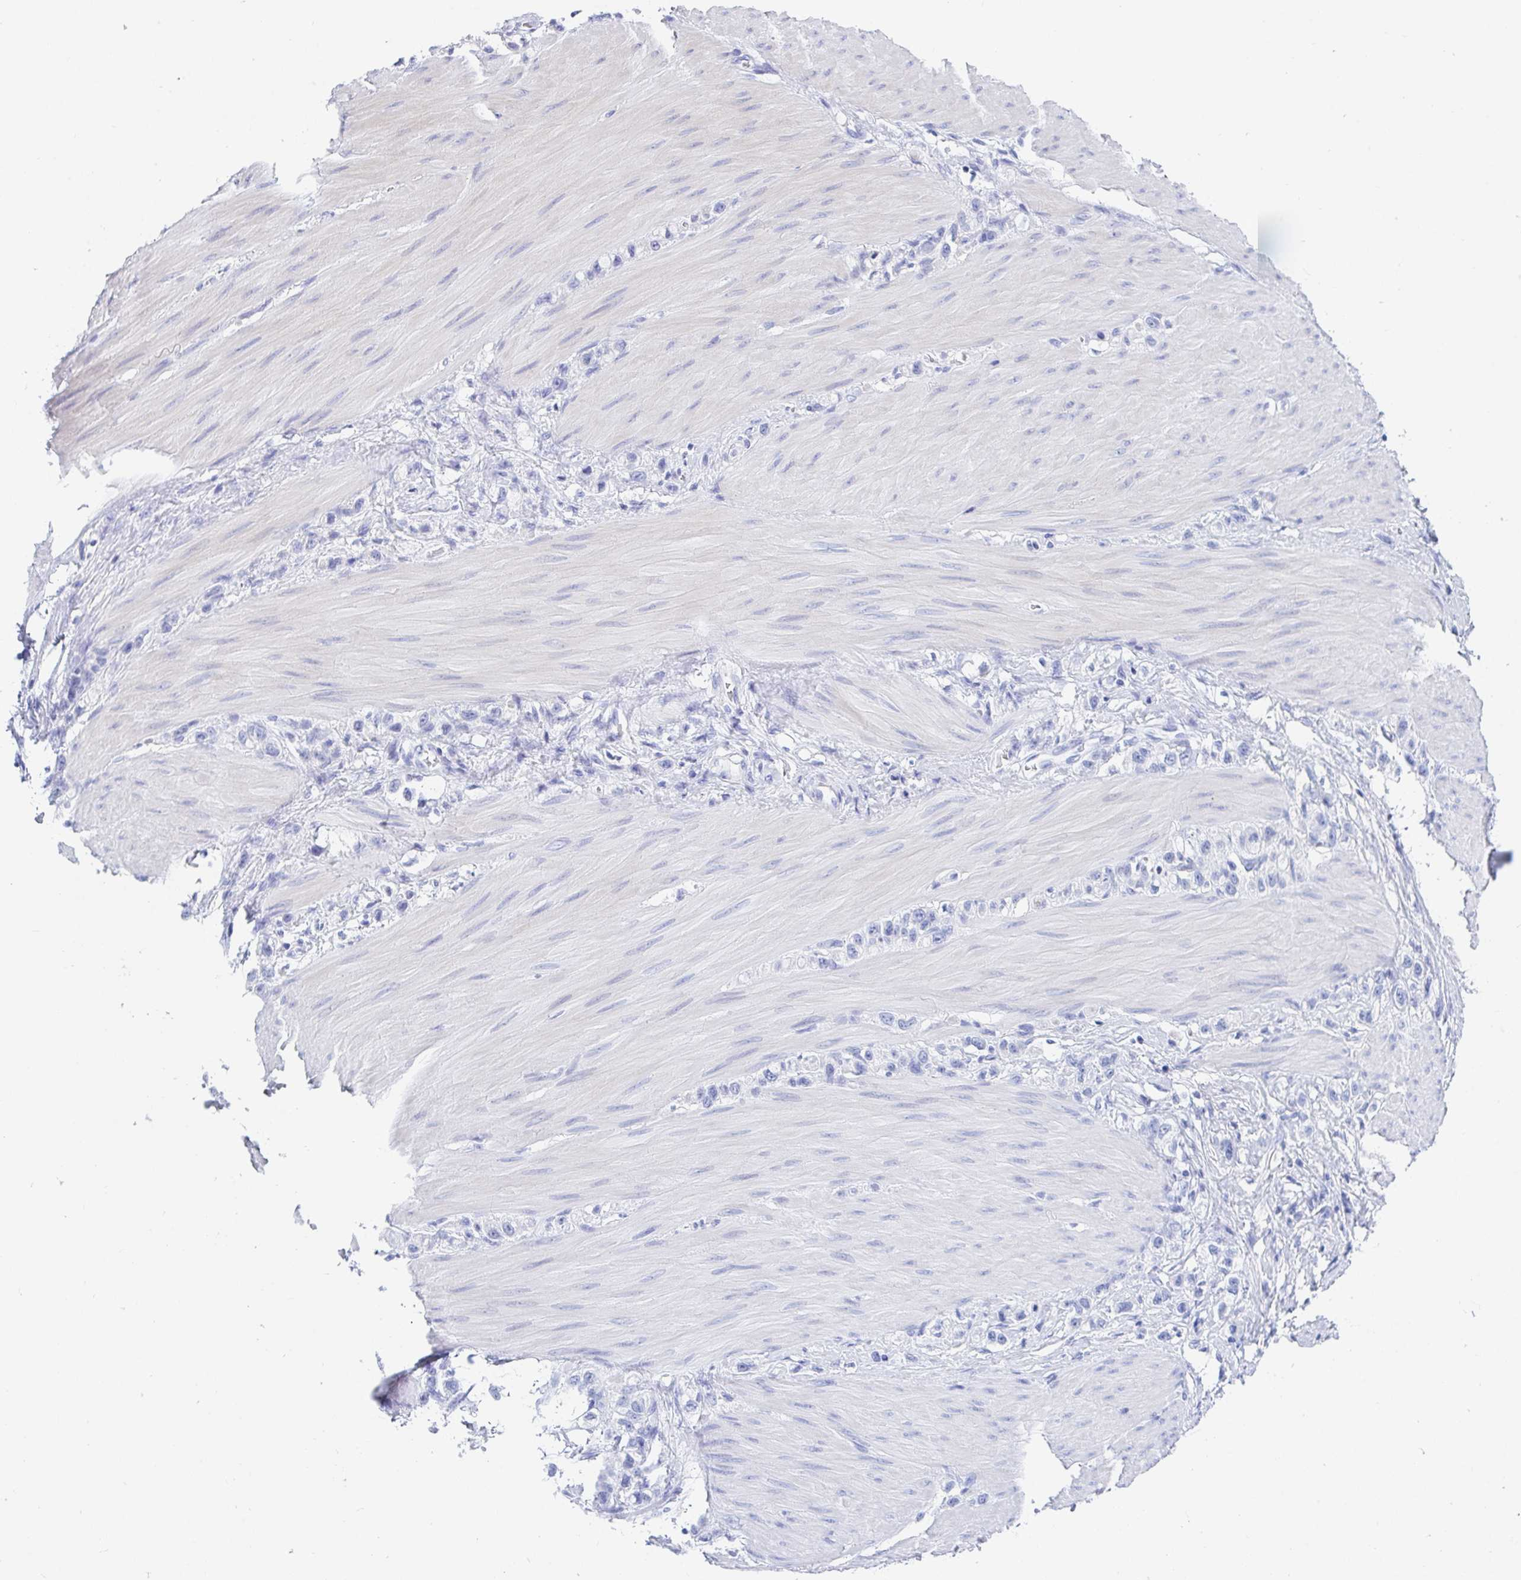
{"staining": {"intensity": "negative", "quantity": "none", "location": "none"}, "tissue": "stomach cancer", "cell_type": "Tumor cells", "image_type": "cancer", "snomed": [{"axis": "morphology", "description": "Adenocarcinoma, NOS"}, {"axis": "topography", "description": "Stomach"}], "caption": "The image exhibits no staining of tumor cells in stomach adenocarcinoma.", "gene": "FRMD3", "patient": {"sex": "female", "age": 65}}